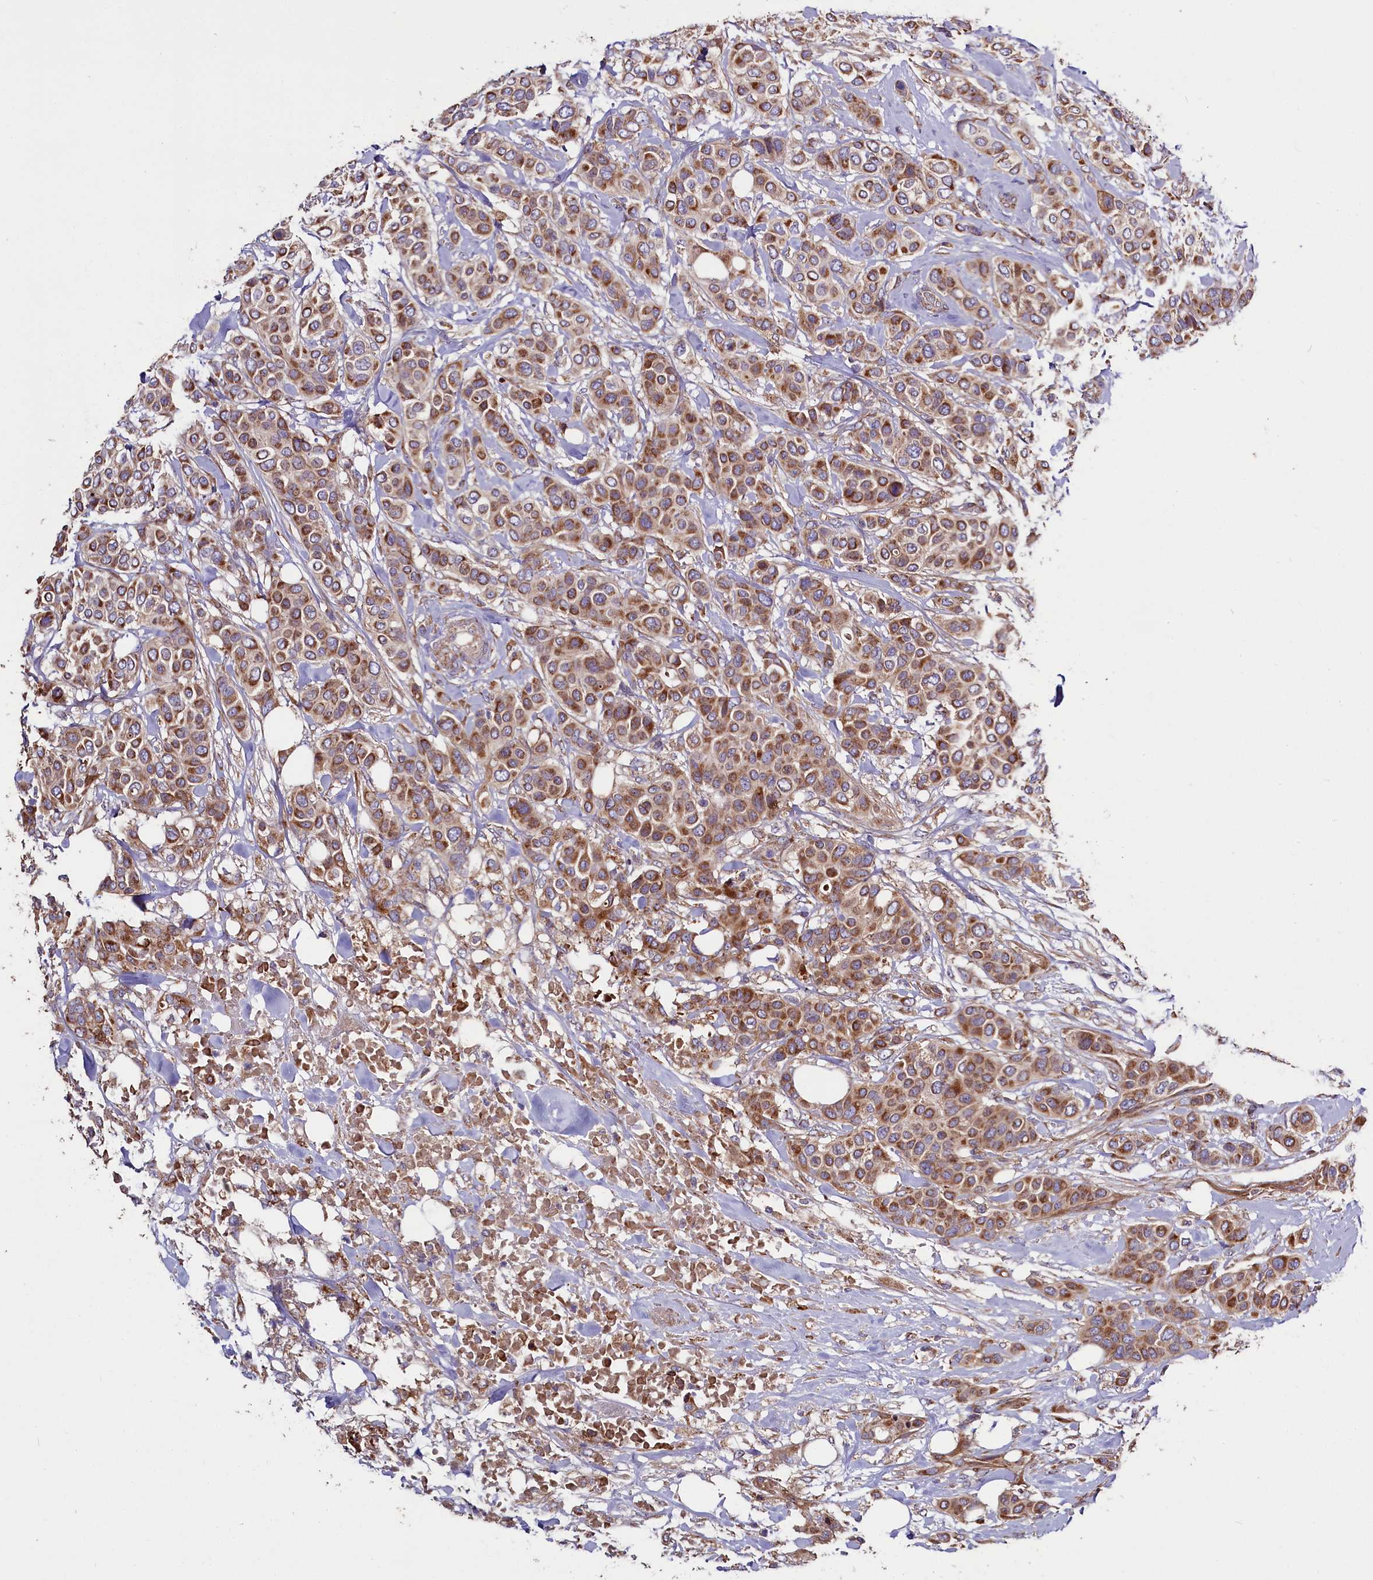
{"staining": {"intensity": "moderate", "quantity": ">75%", "location": "cytoplasmic/membranous"}, "tissue": "breast cancer", "cell_type": "Tumor cells", "image_type": "cancer", "snomed": [{"axis": "morphology", "description": "Lobular carcinoma"}, {"axis": "topography", "description": "Breast"}], "caption": "The histopathology image exhibits immunohistochemical staining of breast cancer. There is moderate cytoplasmic/membranous positivity is seen in about >75% of tumor cells.", "gene": "ZSWIM1", "patient": {"sex": "female", "age": 51}}